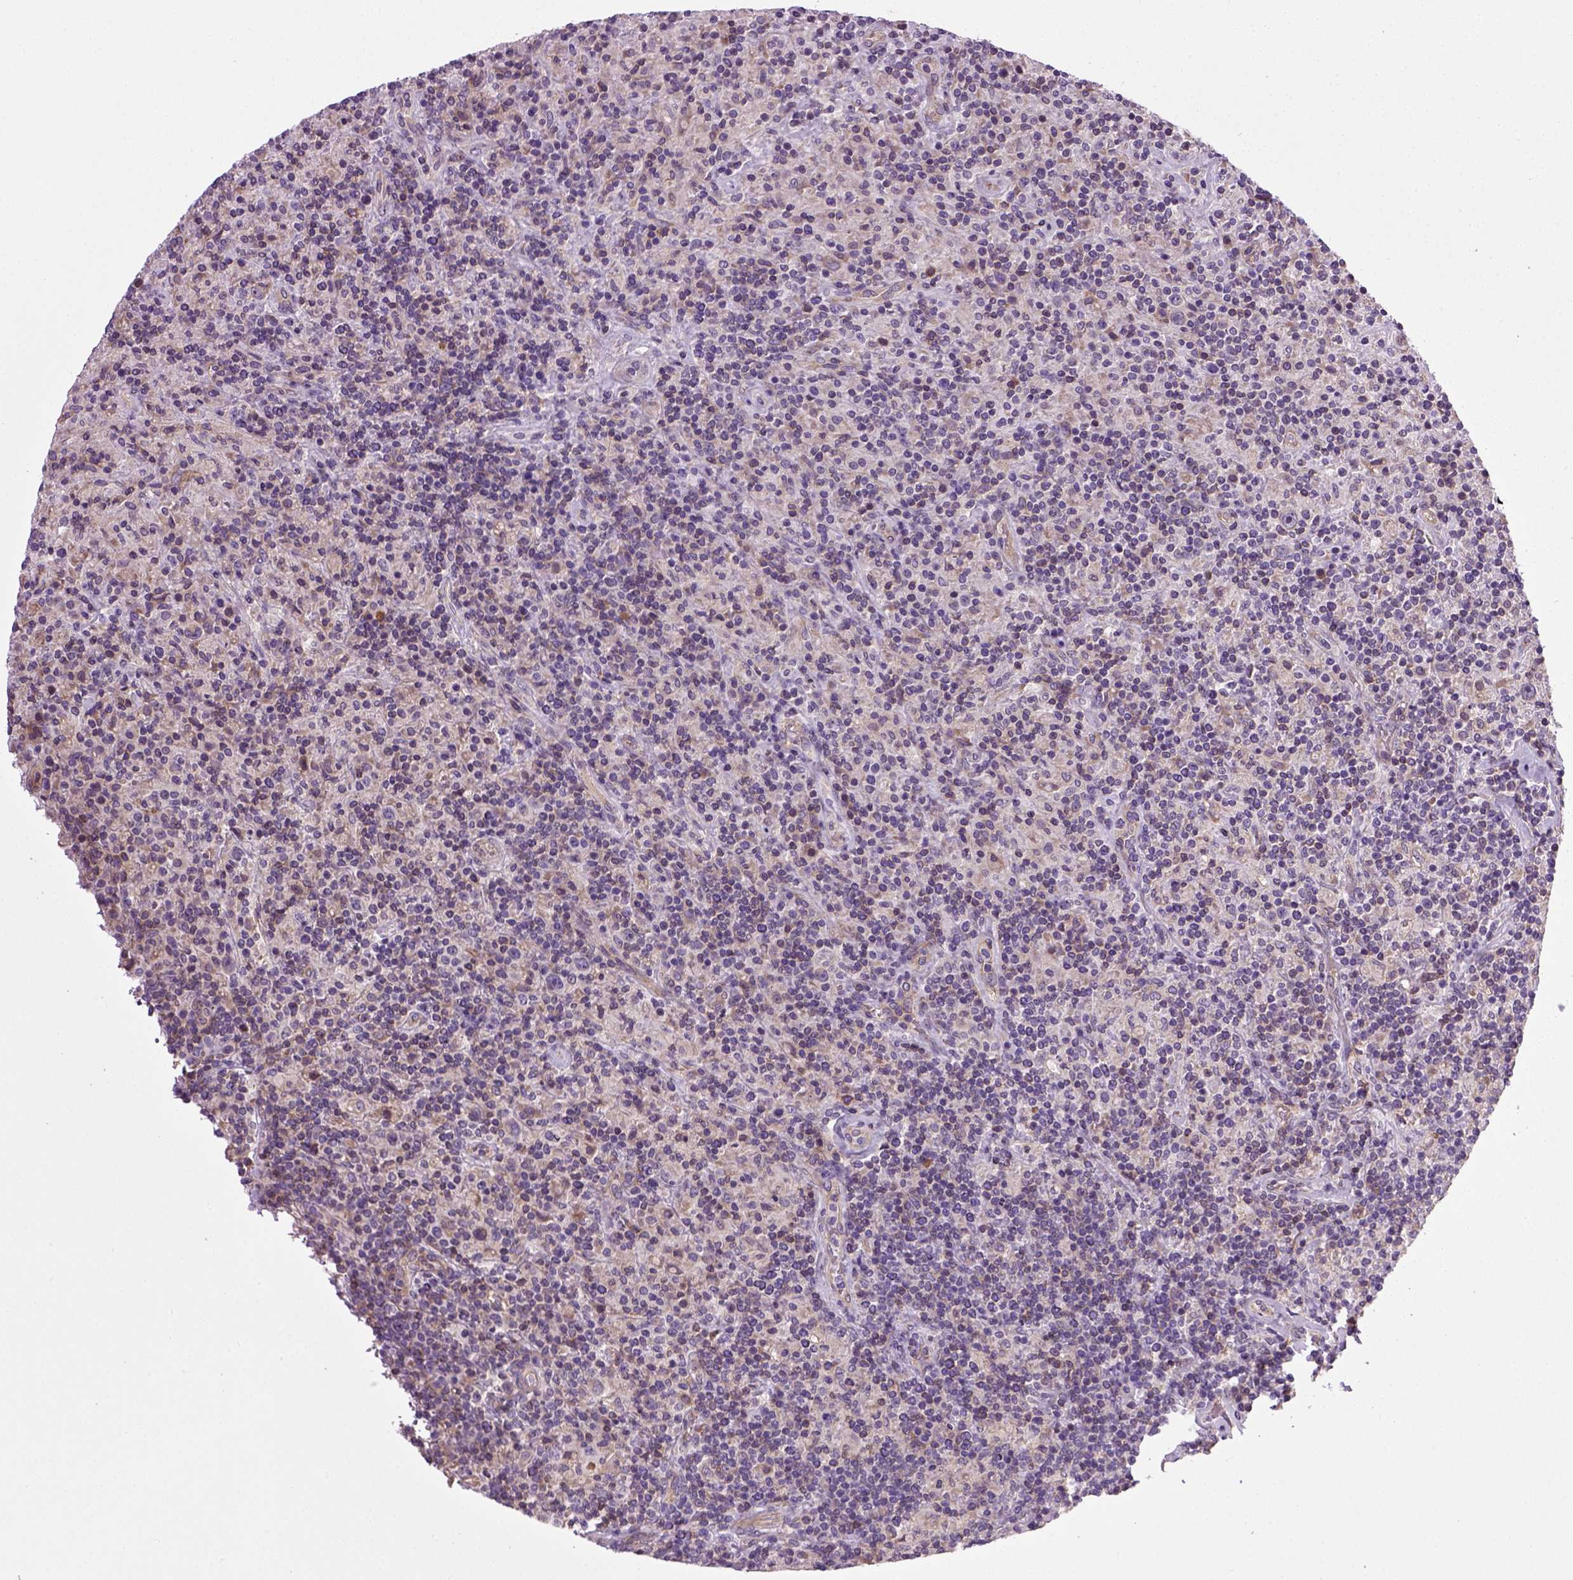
{"staining": {"intensity": "negative", "quantity": "none", "location": "none"}, "tissue": "lymphoma", "cell_type": "Tumor cells", "image_type": "cancer", "snomed": [{"axis": "morphology", "description": "Hodgkin's disease, NOS"}, {"axis": "topography", "description": "Lymph node"}], "caption": "Hodgkin's disease was stained to show a protein in brown. There is no significant positivity in tumor cells.", "gene": "TPRG1", "patient": {"sex": "male", "age": 70}}